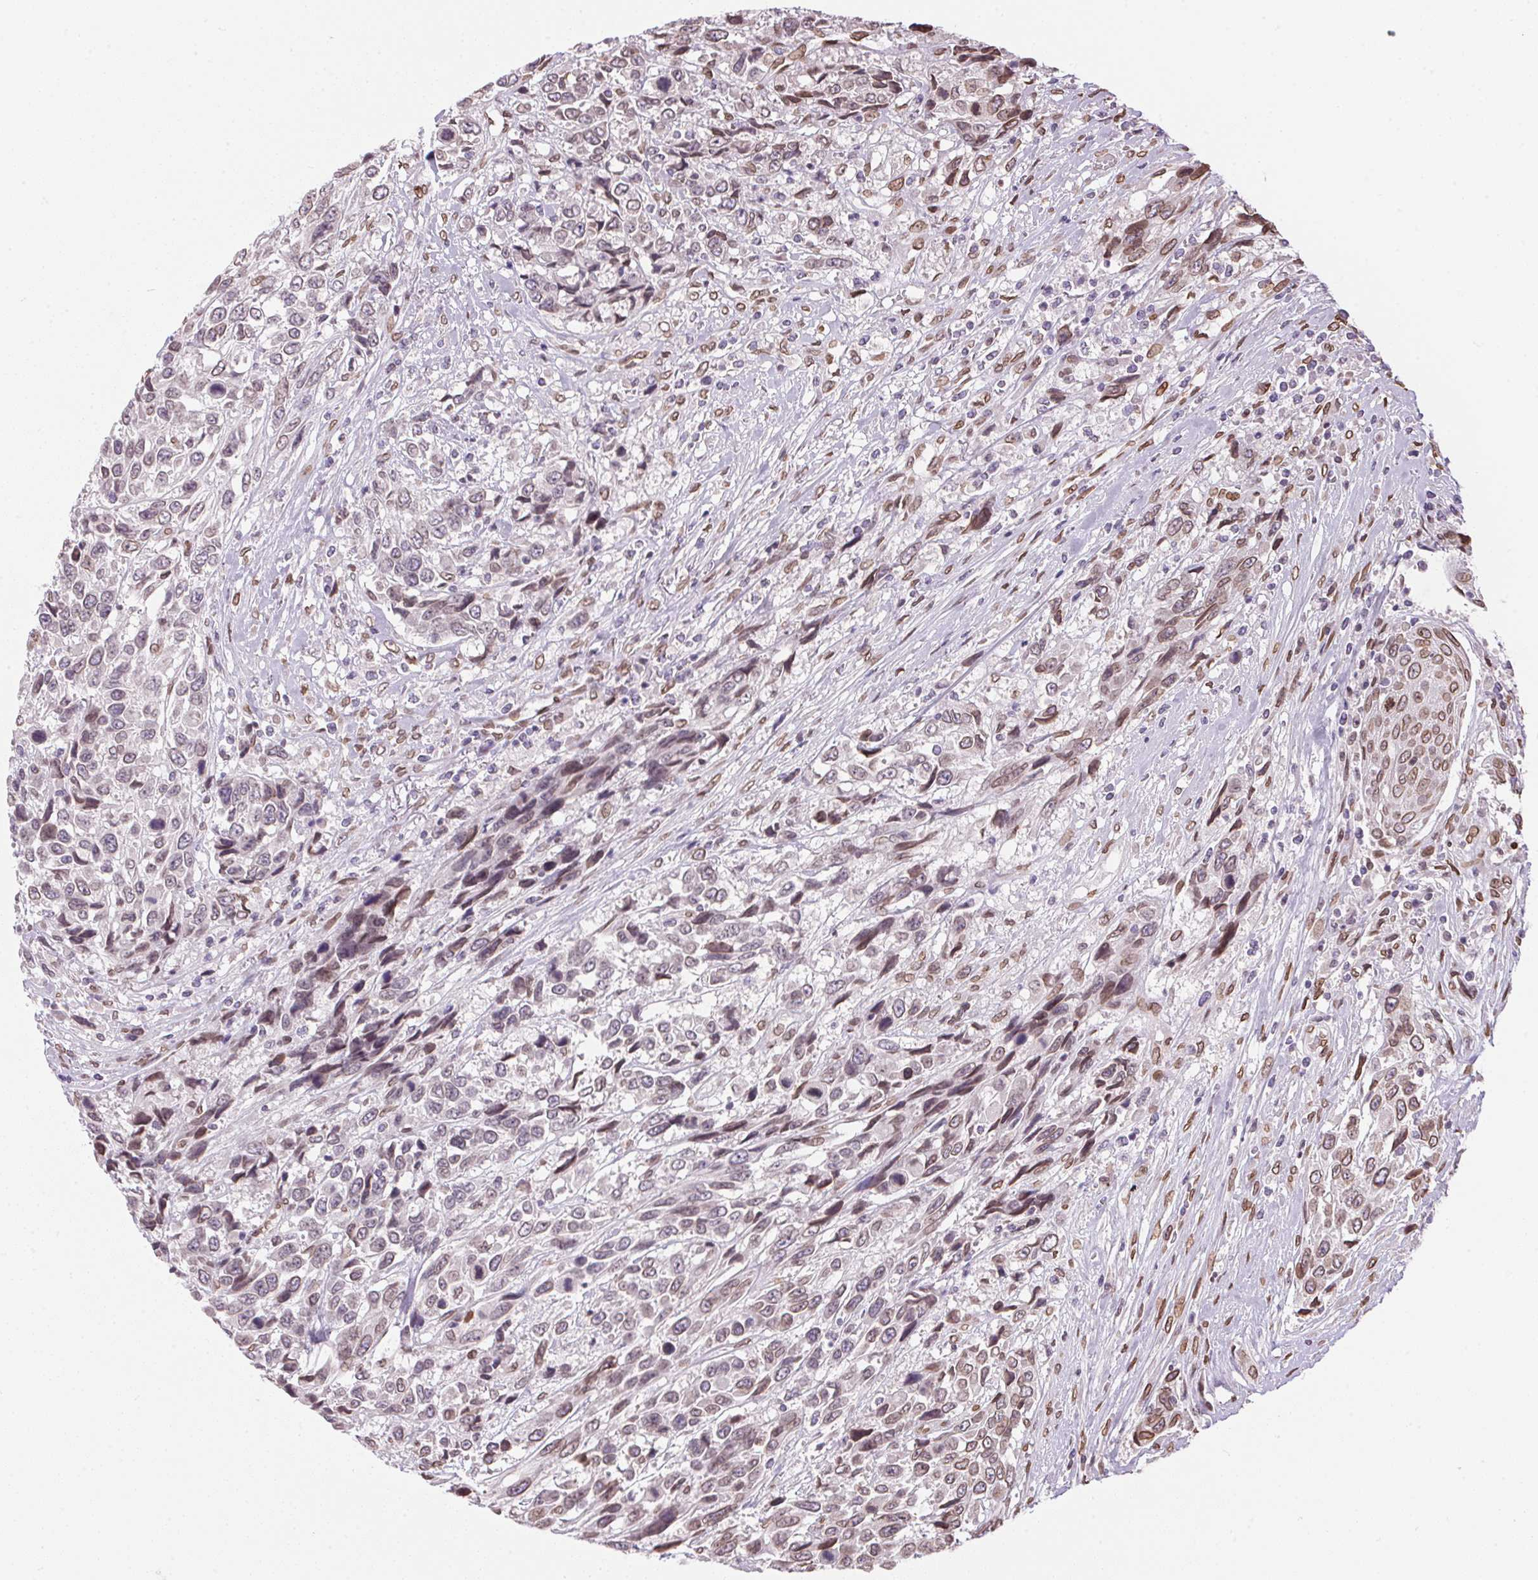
{"staining": {"intensity": "weak", "quantity": ">75%", "location": "cytoplasmic/membranous,nuclear"}, "tissue": "urothelial cancer", "cell_type": "Tumor cells", "image_type": "cancer", "snomed": [{"axis": "morphology", "description": "Urothelial carcinoma, High grade"}, {"axis": "topography", "description": "Urinary bladder"}], "caption": "DAB (3,3'-diaminobenzidine) immunohistochemical staining of urothelial carcinoma (high-grade) demonstrates weak cytoplasmic/membranous and nuclear protein expression in approximately >75% of tumor cells.", "gene": "TMEM175", "patient": {"sex": "female", "age": 70}}